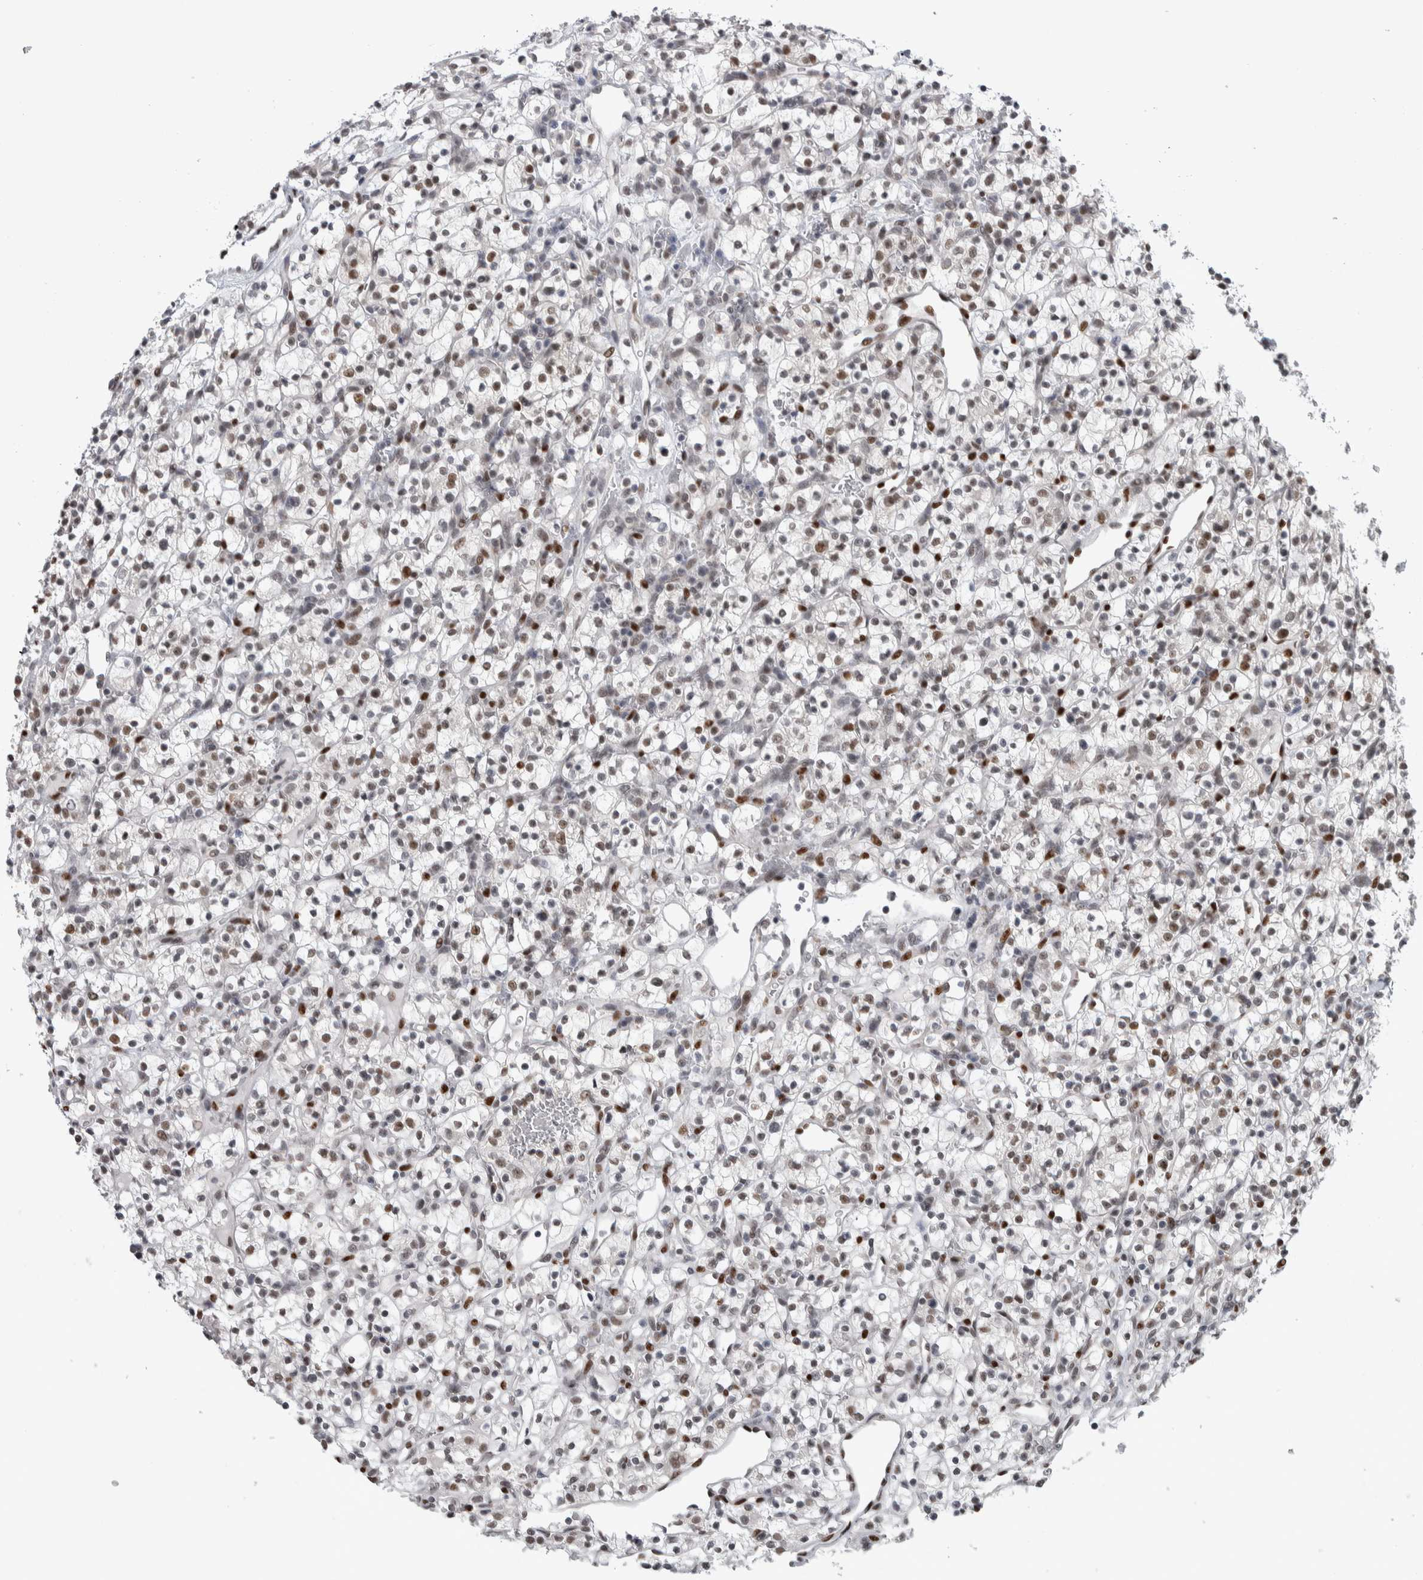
{"staining": {"intensity": "moderate", "quantity": "25%-75%", "location": "nuclear"}, "tissue": "renal cancer", "cell_type": "Tumor cells", "image_type": "cancer", "snomed": [{"axis": "morphology", "description": "Adenocarcinoma, NOS"}, {"axis": "topography", "description": "Kidney"}], "caption": "The image exhibits immunohistochemical staining of adenocarcinoma (renal). There is moderate nuclear positivity is identified in about 25%-75% of tumor cells. The protein of interest is shown in brown color, while the nuclei are stained blue.", "gene": "HEXIM2", "patient": {"sex": "female", "age": 57}}